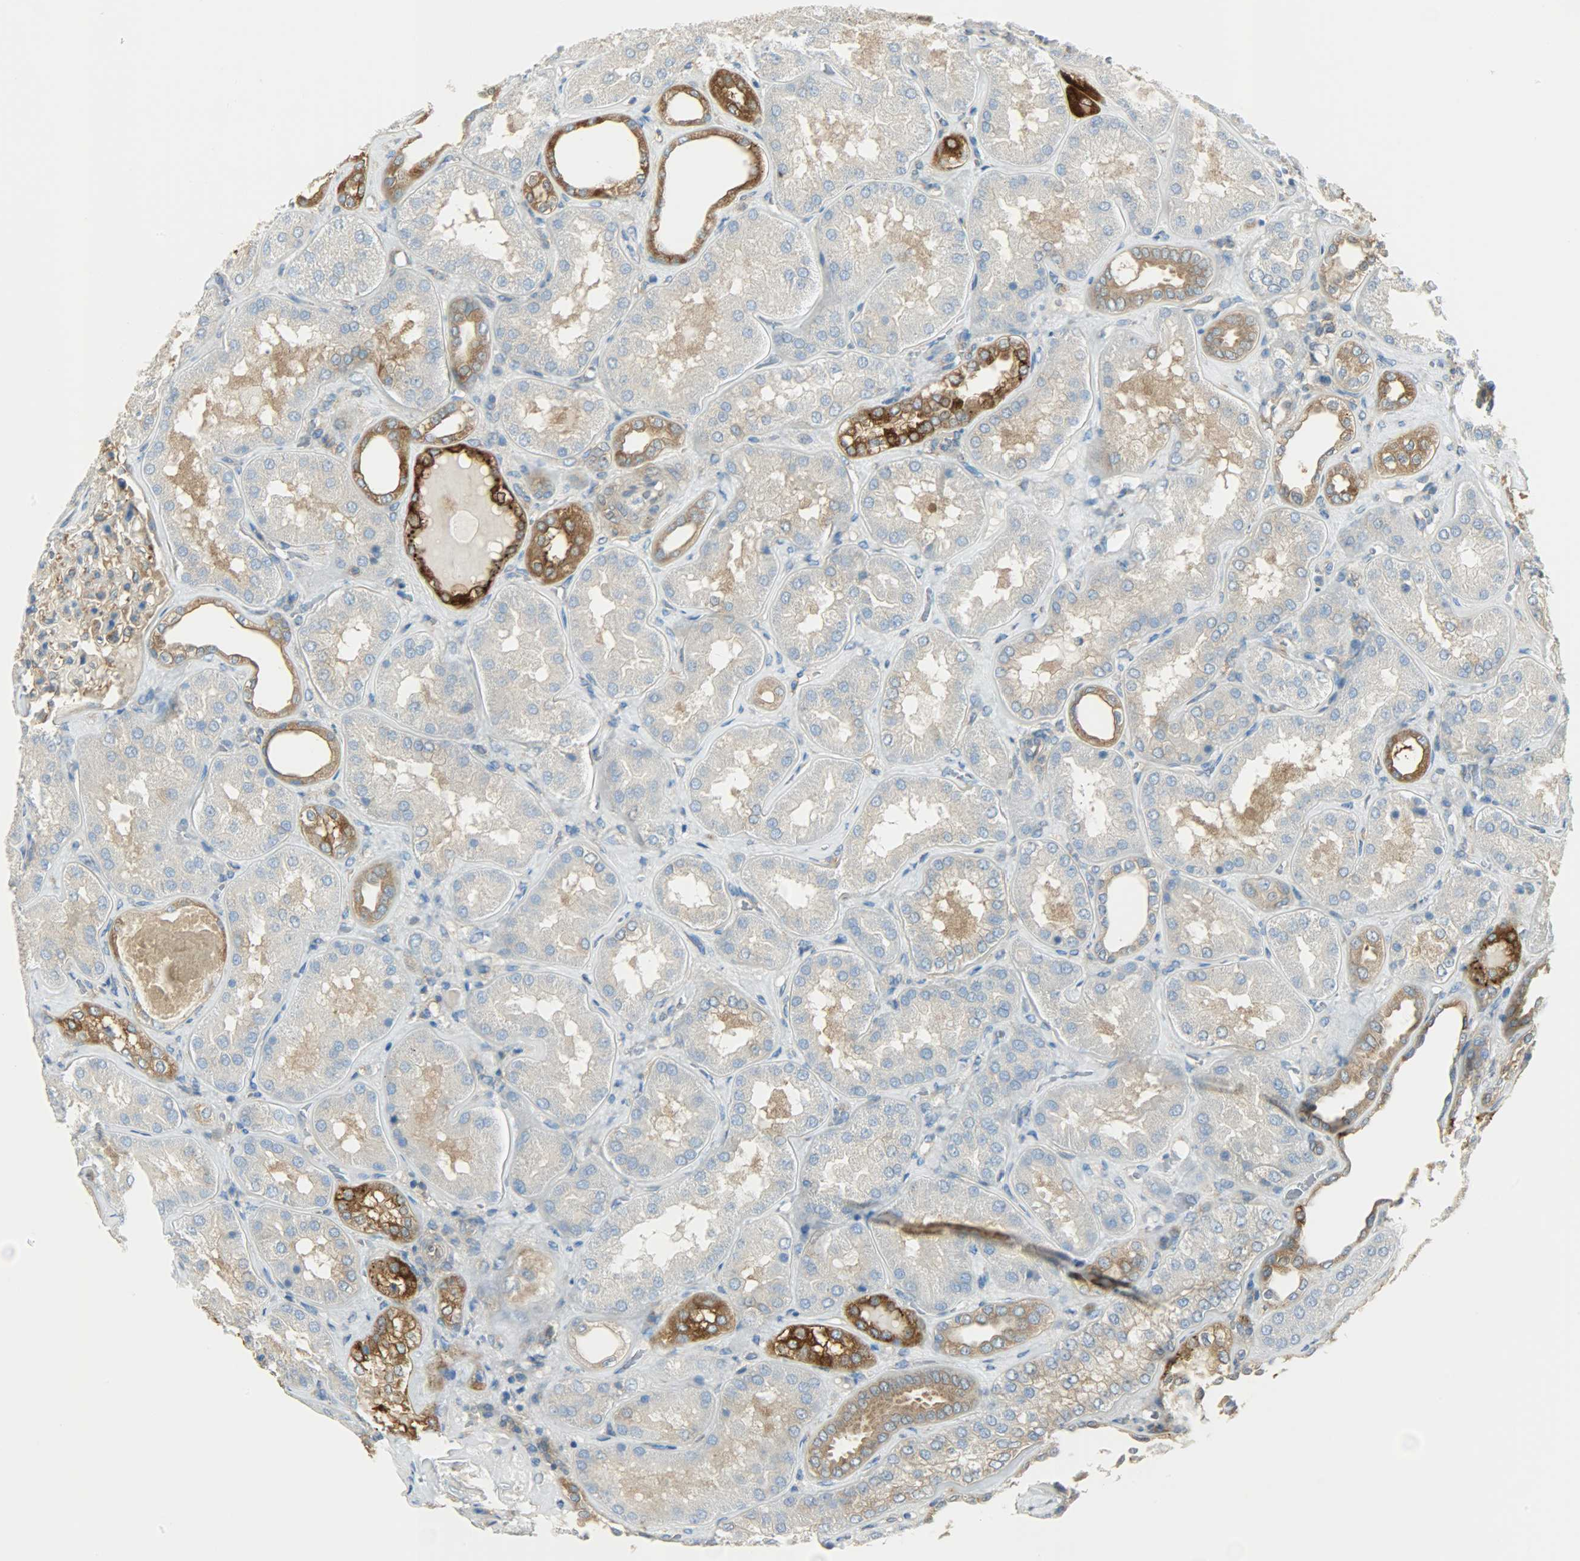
{"staining": {"intensity": "moderate", "quantity": ">75%", "location": "cytoplasmic/membranous"}, "tissue": "kidney", "cell_type": "Cells in glomeruli", "image_type": "normal", "snomed": [{"axis": "morphology", "description": "Normal tissue, NOS"}, {"axis": "topography", "description": "Kidney"}], "caption": "This photomicrograph demonstrates benign kidney stained with immunohistochemistry (IHC) to label a protein in brown. The cytoplasmic/membranous of cells in glomeruli show moderate positivity for the protein. Nuclei are counter-stained blue.", "gene": "TSC22D2", "patient": {"sex": "female", "age": 56}}